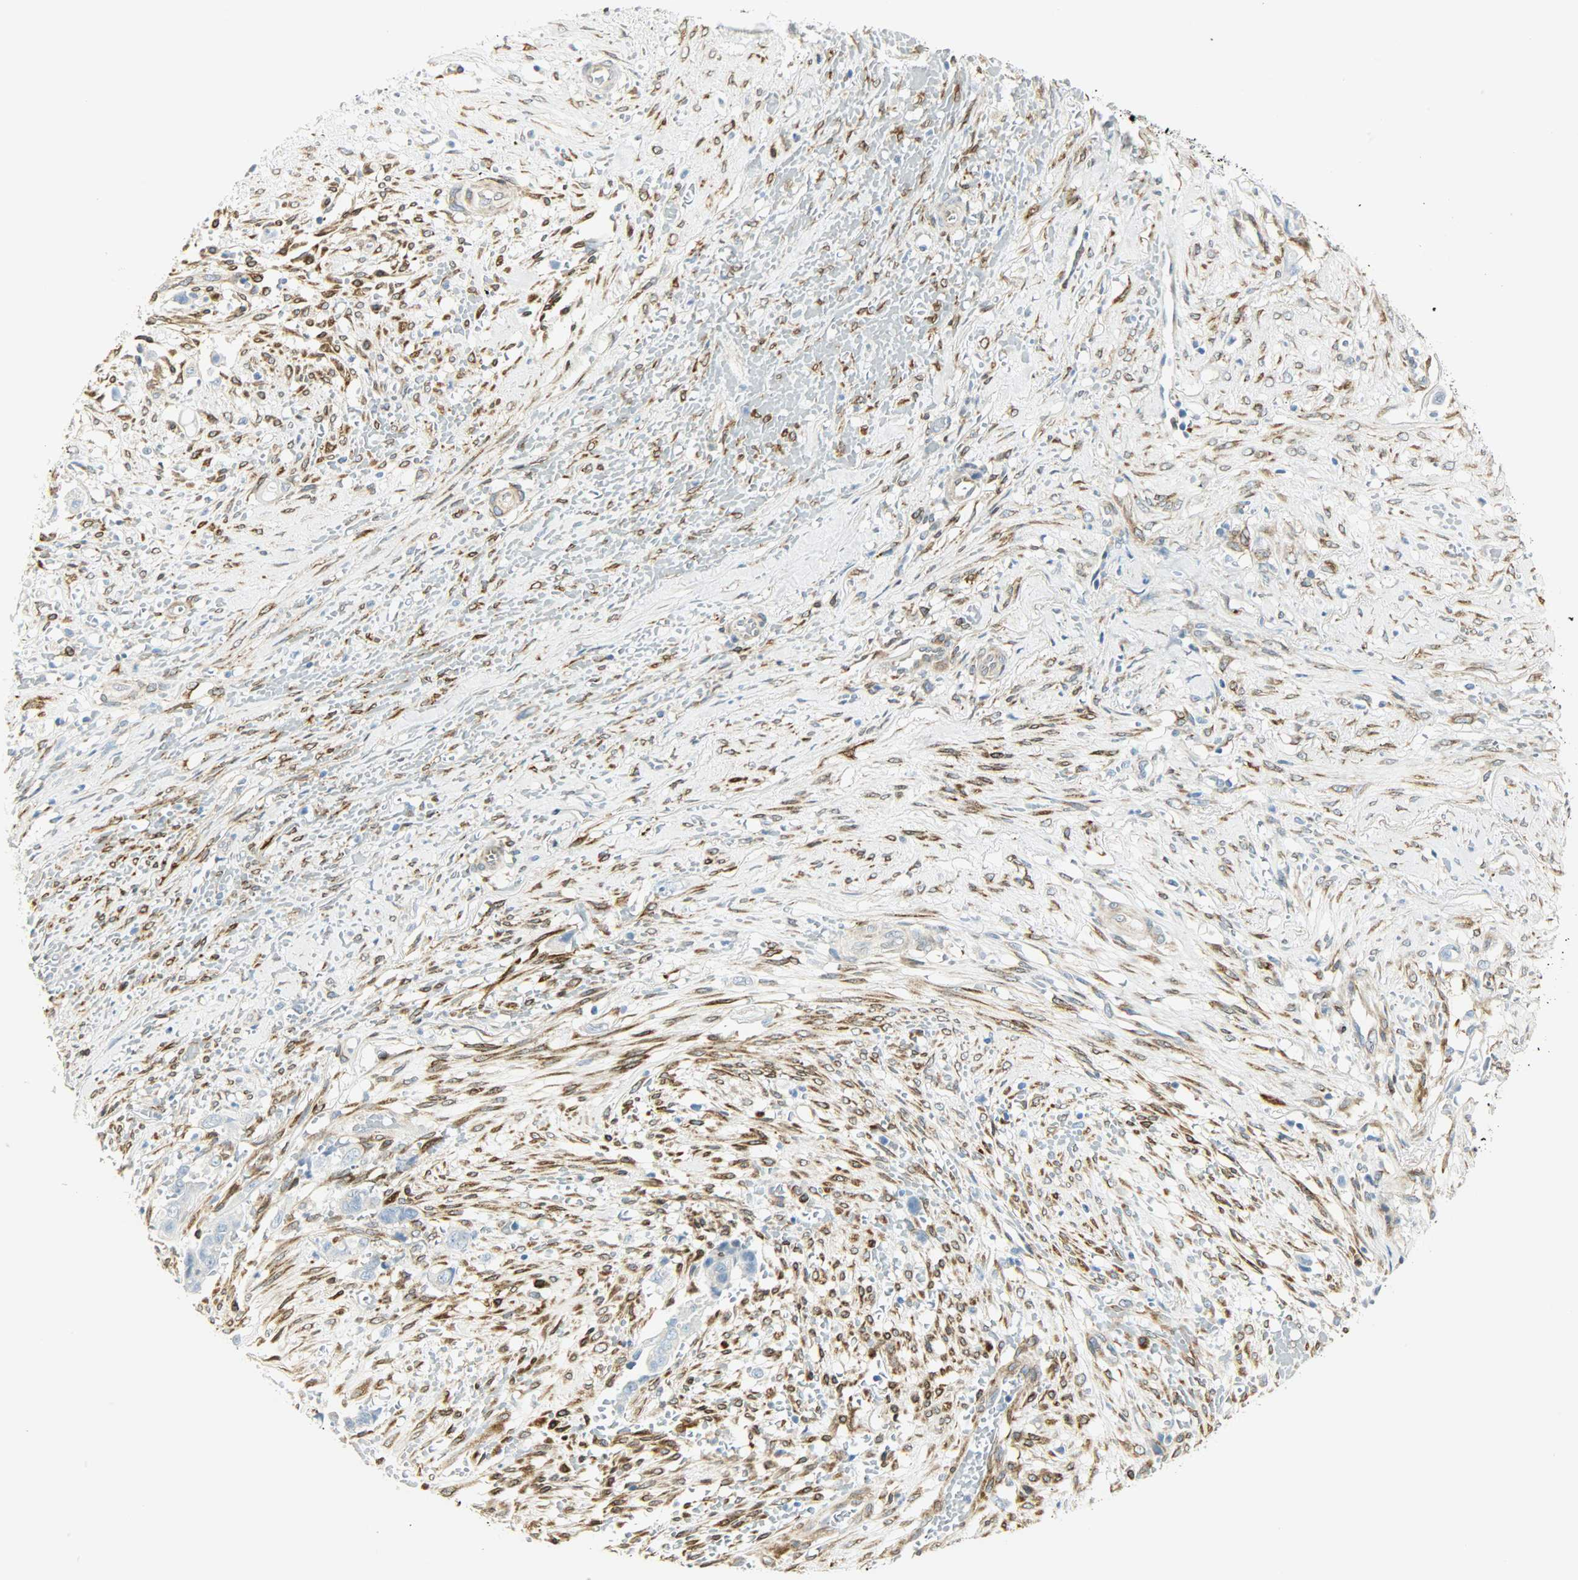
{"staining": {"intensity": "weak", "quantity": "25%-75%", "location": "cytoplasmic/membranous"}, "tissue": "liver cancer", "cell_type": "Tumor cells", "image_type": "cancer", "snomed": [{"axis": "morphology", "description": "Cholangiocarcinoma"}, {"axis": "topography", "description": "Liver"}], "caption": "Liver cancer stained with a protein marker reveals weak staining in tumor cells.", "gene": "PKD2", "patient": {"sex": "female", "age": 70}}